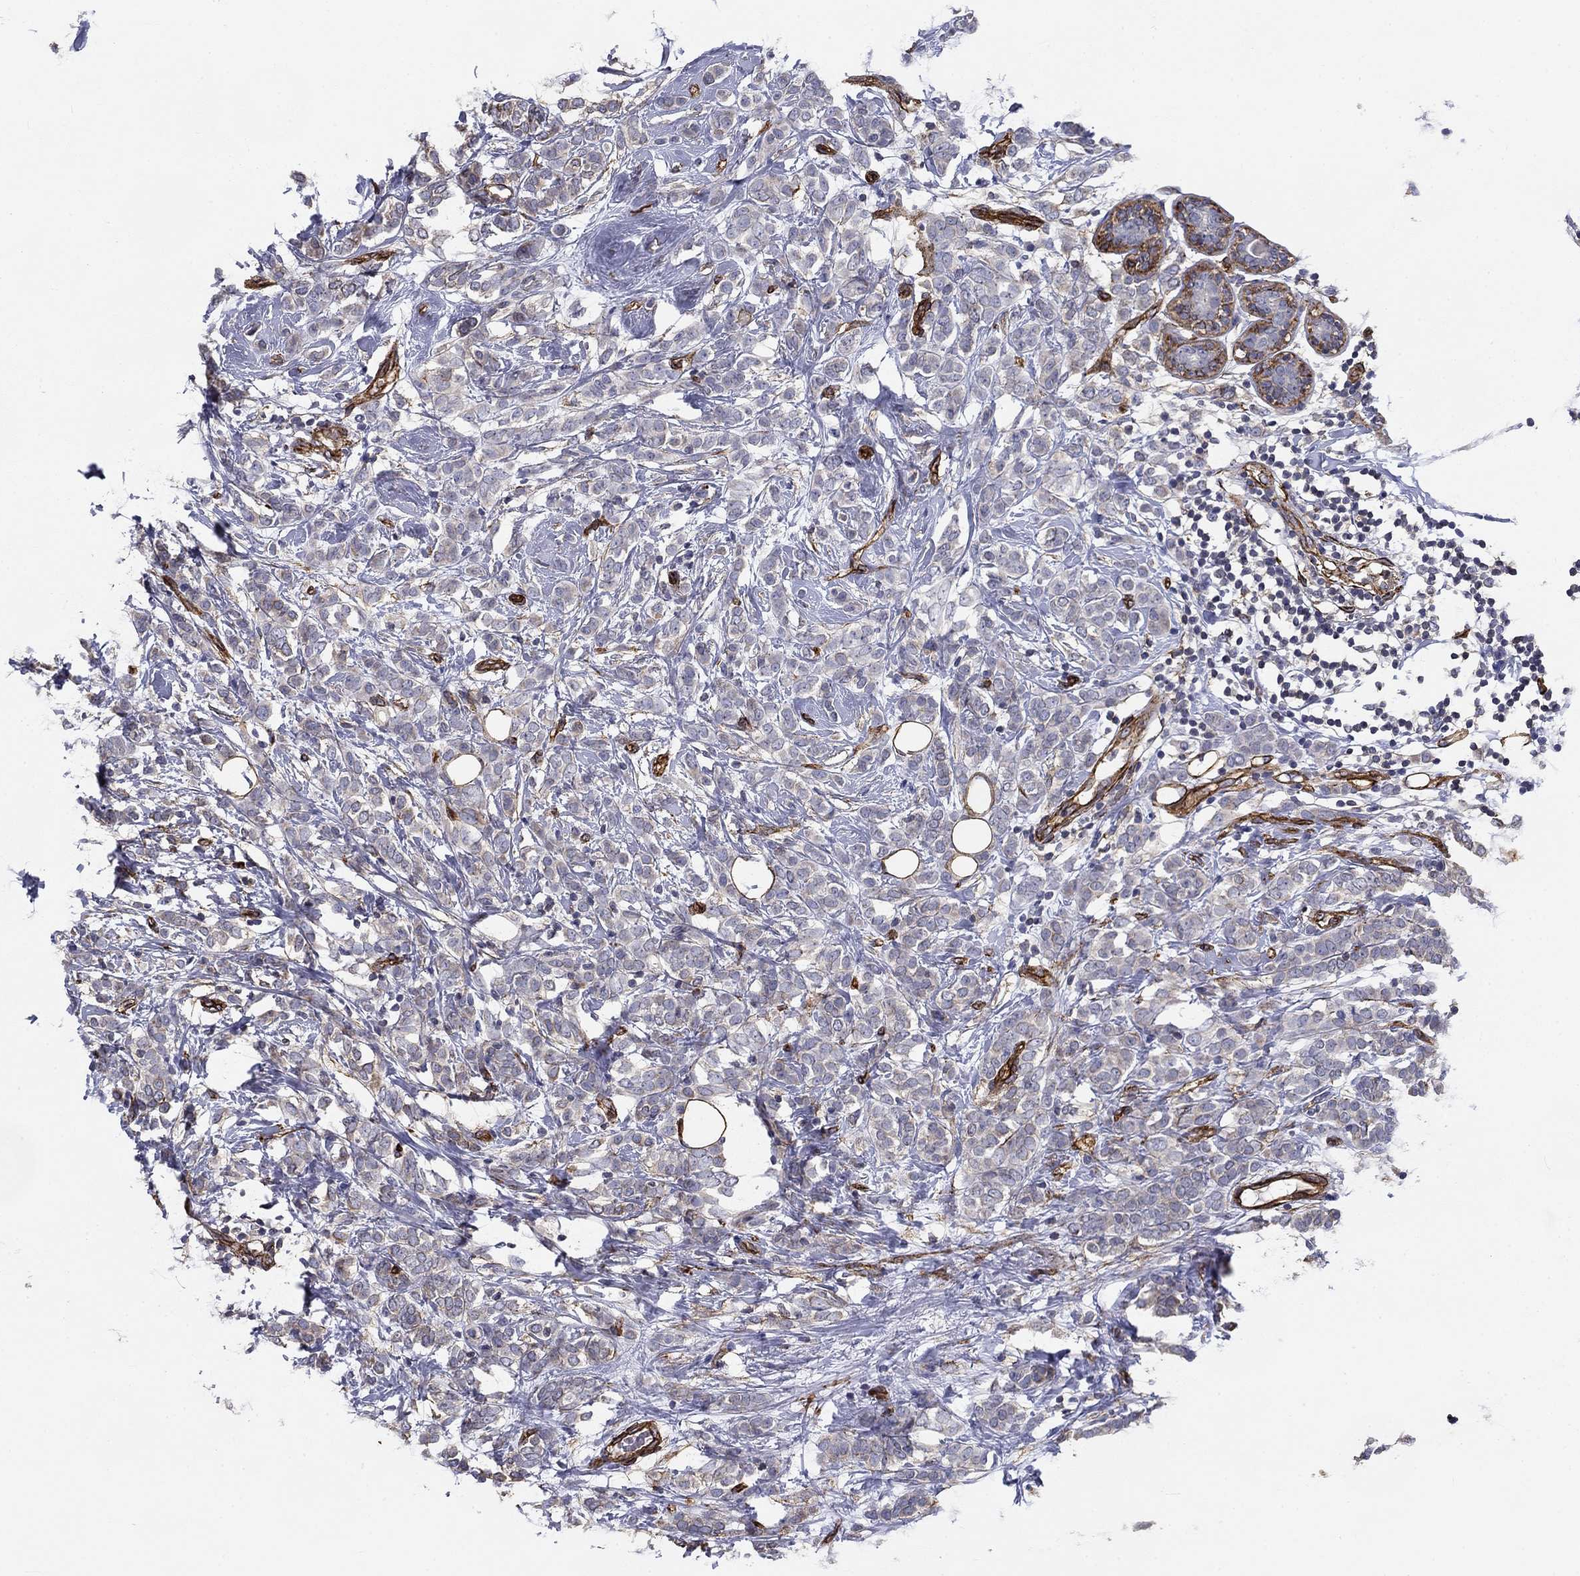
{"staining": {"intensity": "negative", "quantity": "none", "location": "none"}, "tissue": "breast cancer", "cell_type": "Tumor cells", "image_type": "cancer", "snomed": [{"axis": "morphology", "description": "Lobular carcinoma"}, {"axis": "topography", "description": "Breast"}], "caption": "An image of lobular carcinoma (breast) stained for a protein demonstrates no brown staining in tumor cells.", "gene": "SYNC", "patient": {"sex": "female", "age": 49}}